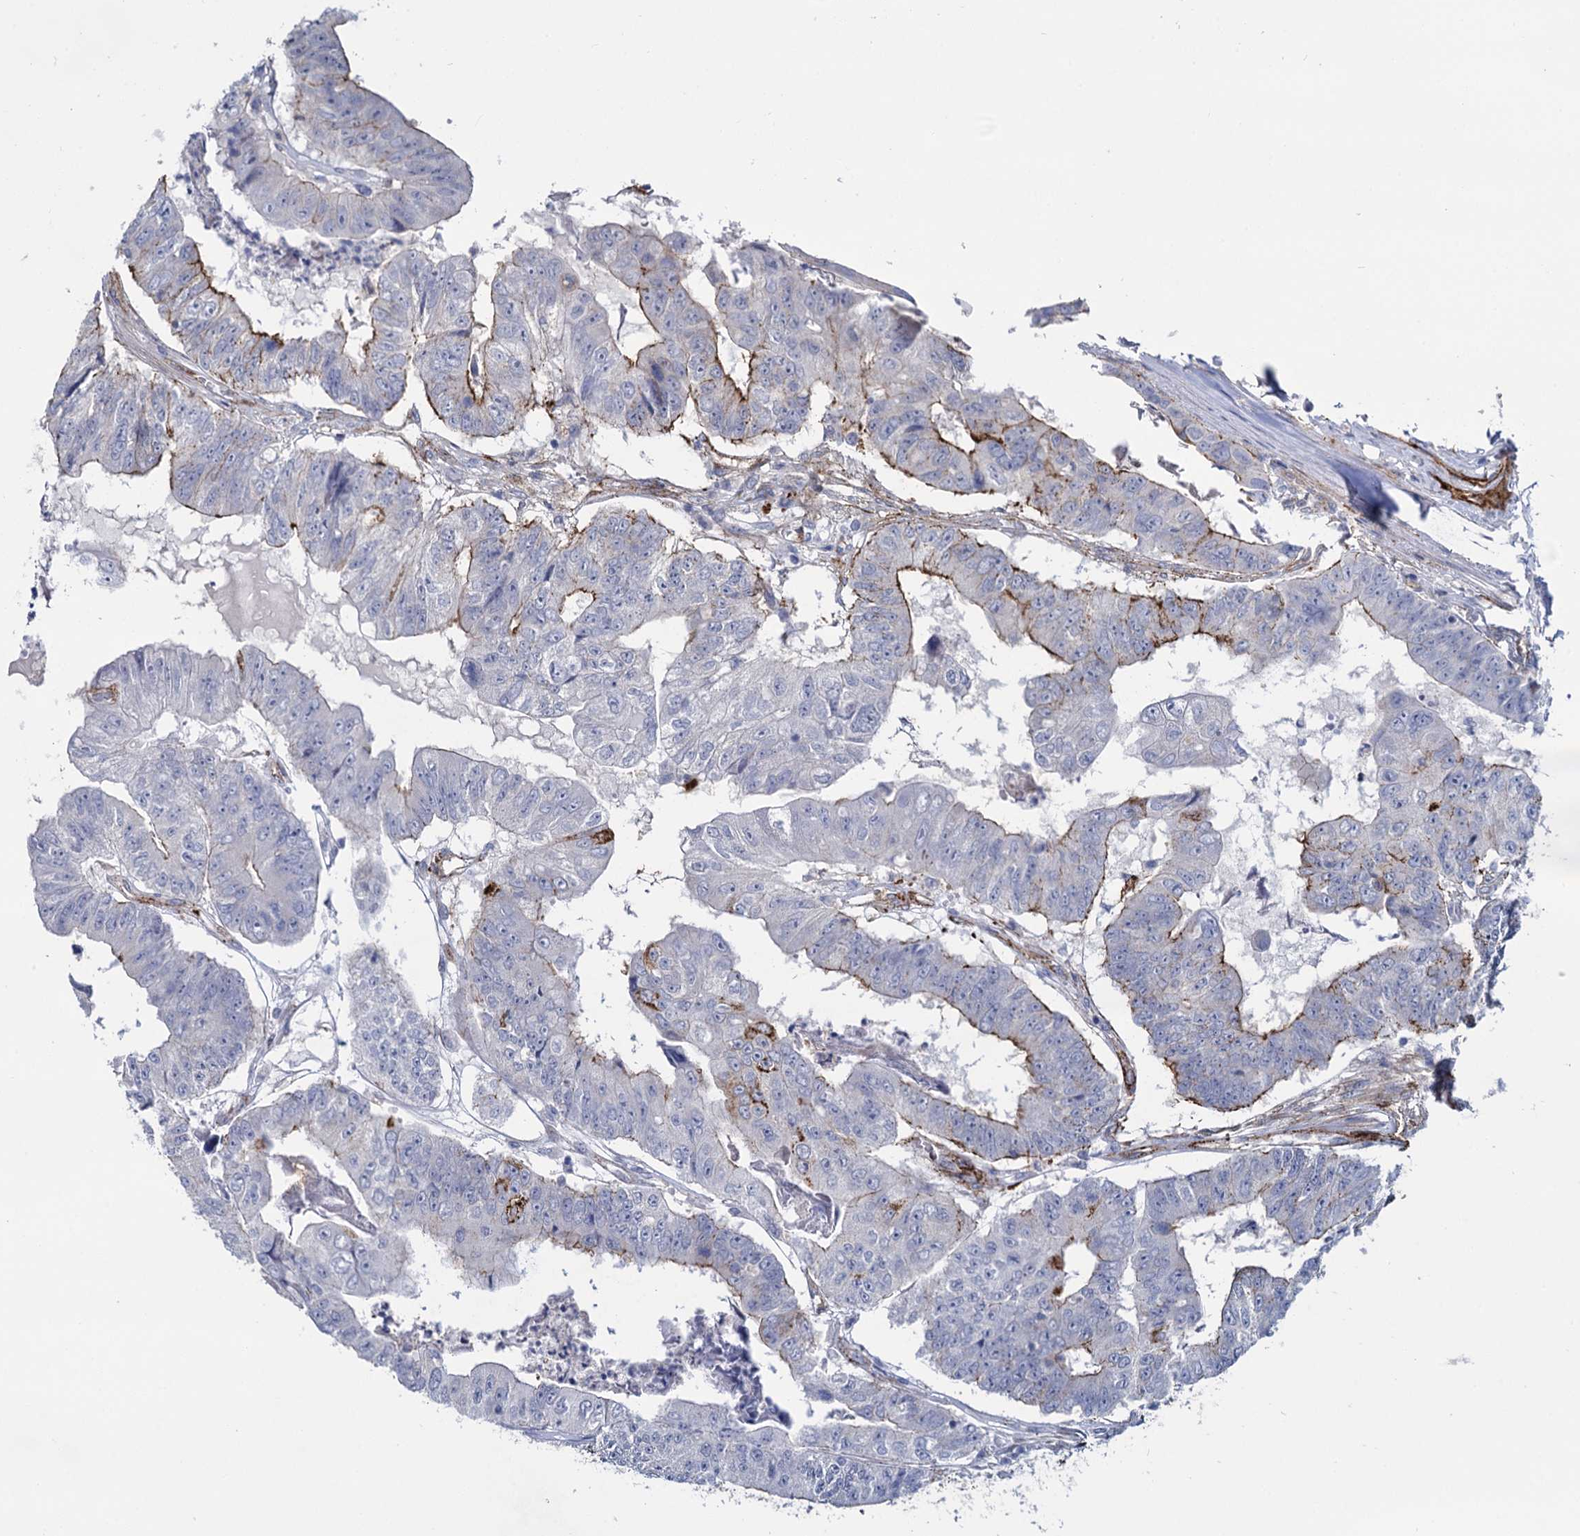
{"staining": {"intensity": "moderate", "quantity": "<25%", "location": "cytoplasmic/membranous"}, "tissue": "colorectal cancer", "cell_type": "Tumor cells", "image_type": "cancer", "snomed": [{"axis": "morphology", "description": "Adenocarcinoma, NOS"}, {"axis": "topography", "description": "Colon"}], "caption": "Immunohistochemistry histopathology image of neoplastic tissue: human colorectal cancer (adenocarcinoma) stained using immunohistochemistry demonstrates low levels of moderate protein expression localized specifically in the cytoplasmic/membranous of tumor cells, appearing as a cytoplasmic/membranous brown color.", "gene": "SNCG", "patient": {"sex": "female", "age": 67}}